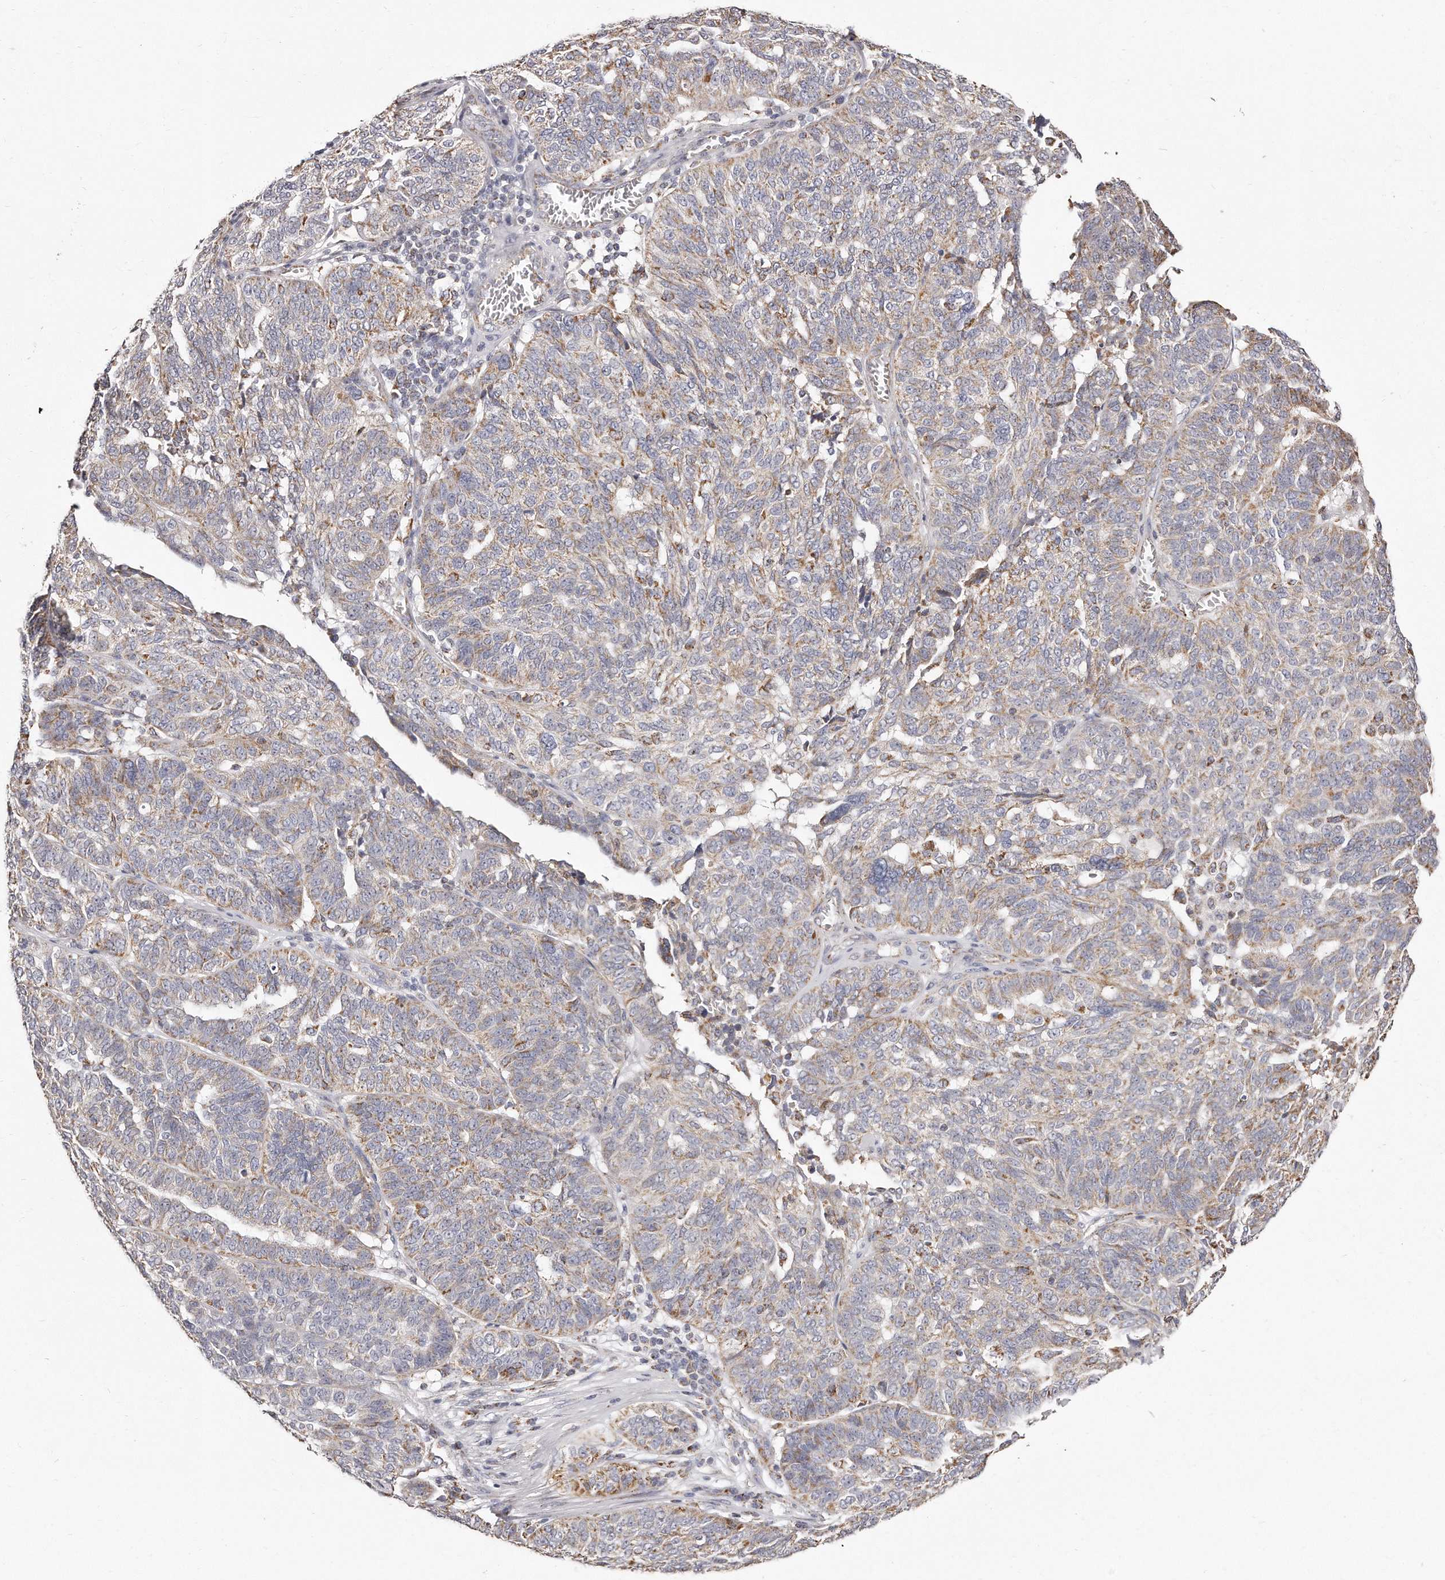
{"staining": {"intensity": "moderate", "quantity": ">75%", "location": "cytoplasmic/membranous"}, "tissue": "ovarian cancer", "cell_type": "Tumor cells", "image_type": "cancer", "snomed": [{"axis": "morphology", "description": "Cystadenocarcinoma, serous, NOS"}, {"axis": "topography", "description": "Ovary"}], "caption": "Approximately >75% of tumor cells in human ovarian serous cystadenocarcinoma reveal moderate cytoplasmic/membranous protein expression as visualized by brown immunohistochemical staining.", "gene": "RTKN", "patient": {"sex": "female", "age": 59}}